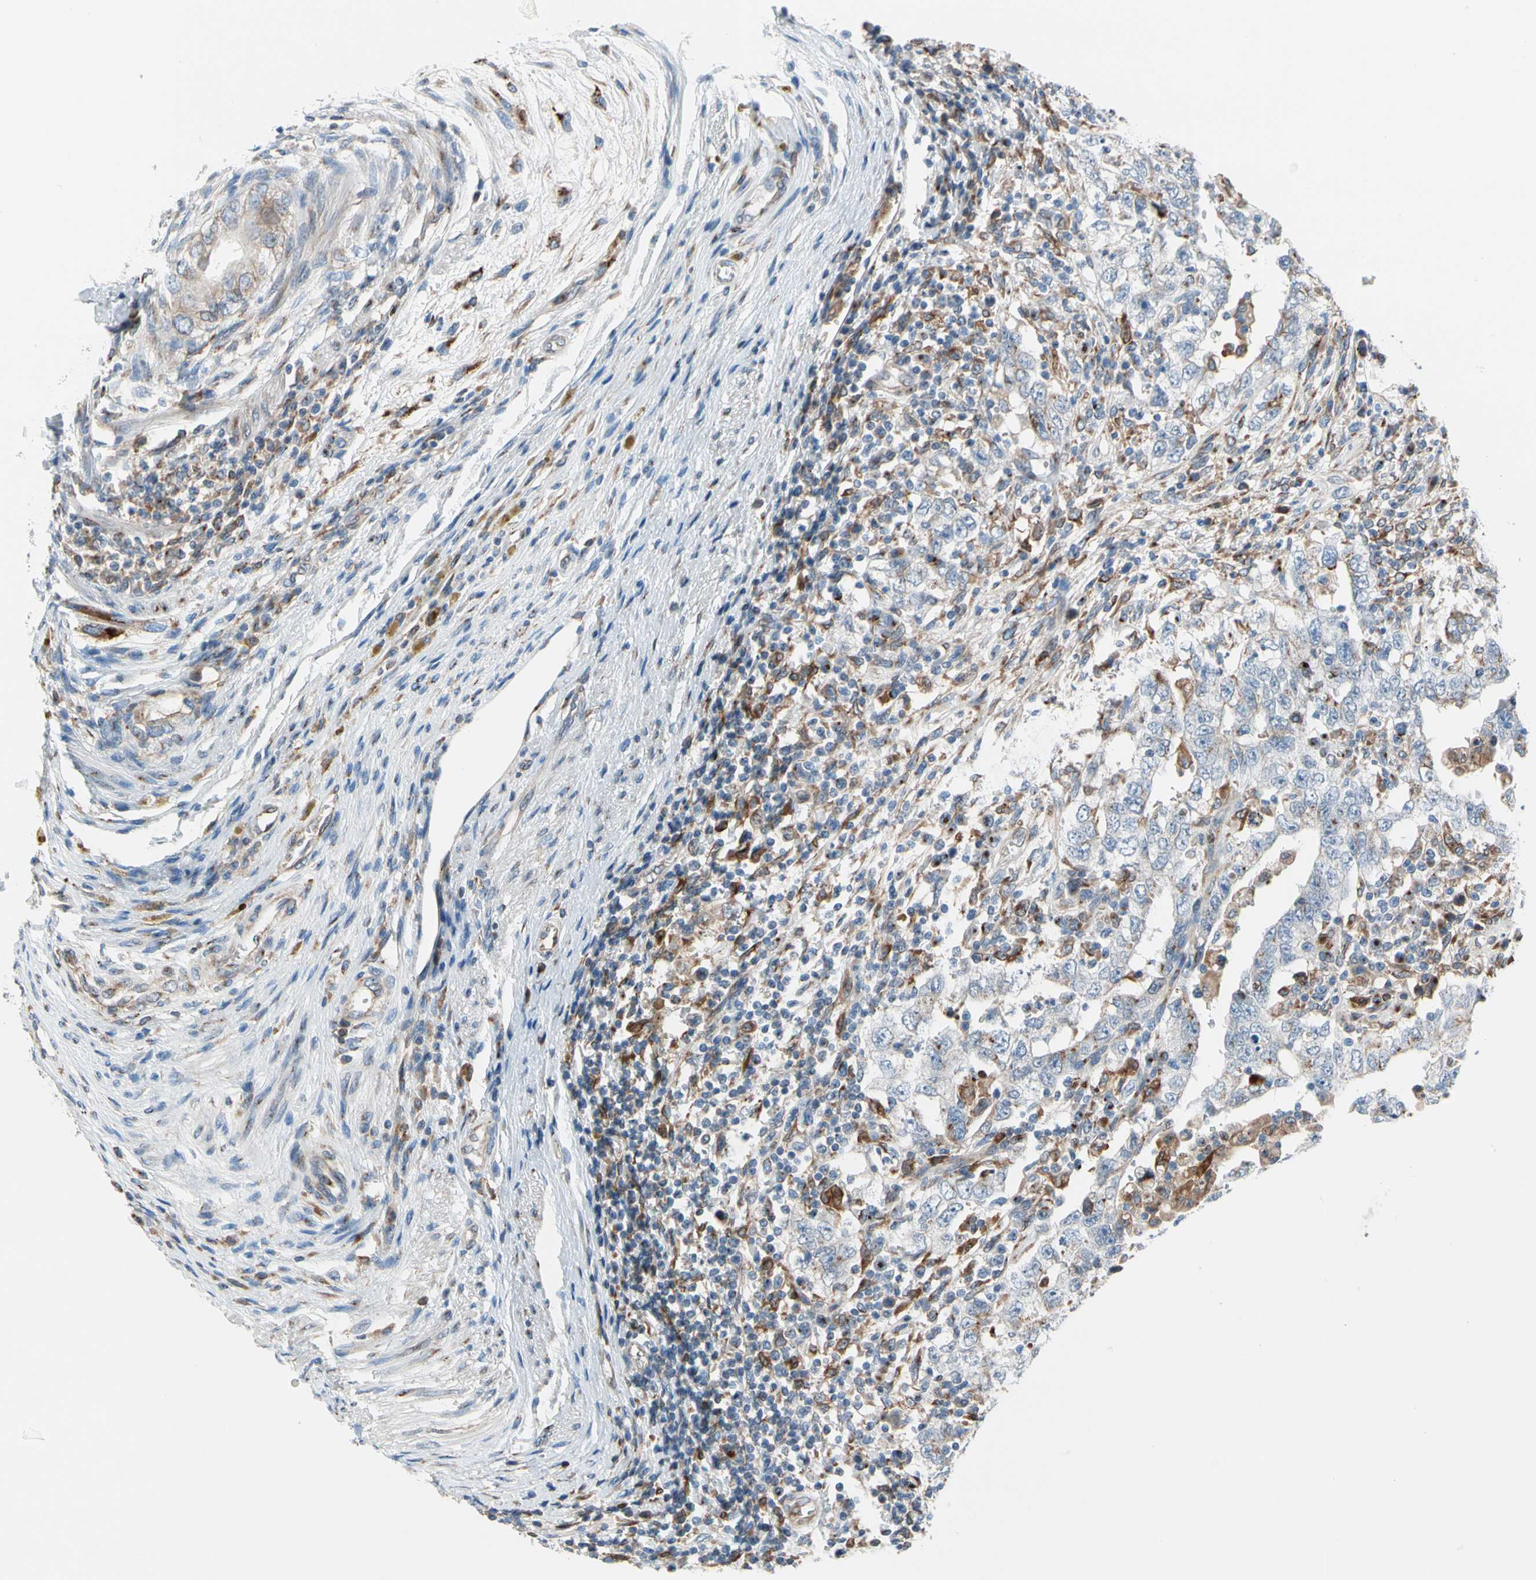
{"staining": {"intensity": "moderate", "quantity": "<25%", "location": "cytoplasmic/membranous"}, "tissue": "testis cancer", "cell_type": "Tumor cells", "image_type": "cancer", "snomed": [{"axis": "morphology", "description": "Carcinoma, Embryonal, NOS"}, {"axis": "topography", "description": "Testis"}], "caption": "Brown immunohistochemical staining in embryonal carcinoma (testis) shows moderate cytoplasmic/membranous staining in approximately <25% of tumor cells.", "gene": "NUCB1", "patient": {"sex": "male", "age": 26}}